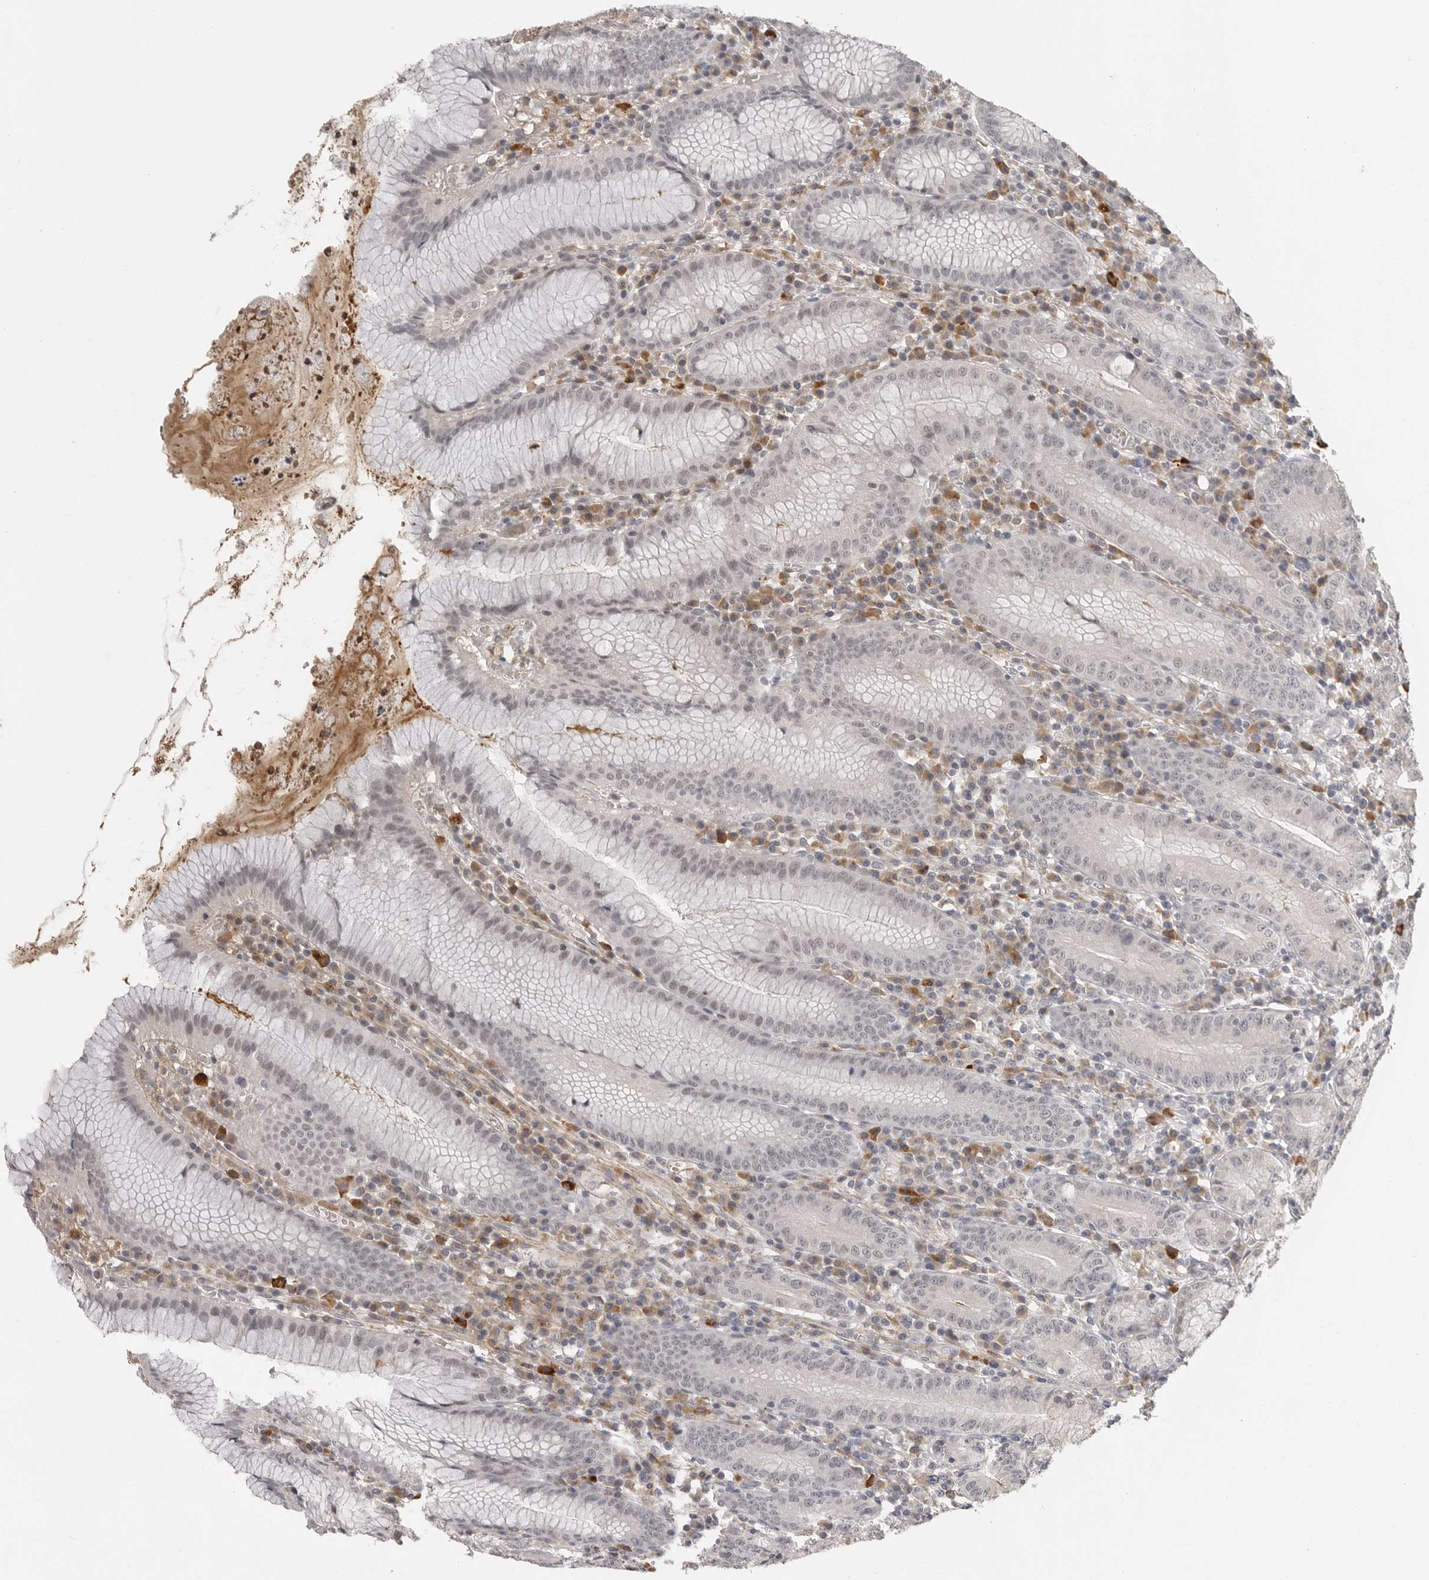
{"staining": {"intensity": "weak", "quantity": "<25%", "location": "cytoplasmic/membranous,nuclear"}, "tissue": "stomach", "cell_type": "Glandular cells", "image_type": "normal", "snomed": [{"axis": "morphology", "description": "Normal tissue, NOS"}, {"axis": "topography", "description": "Stomach"}], "caption": "Human stomach stained for a protein using immunohistochemistry reveals no positivity in glandular cells.", "gene": "PLEKHF1", "patient": {"sex": "male", "age": 55}}